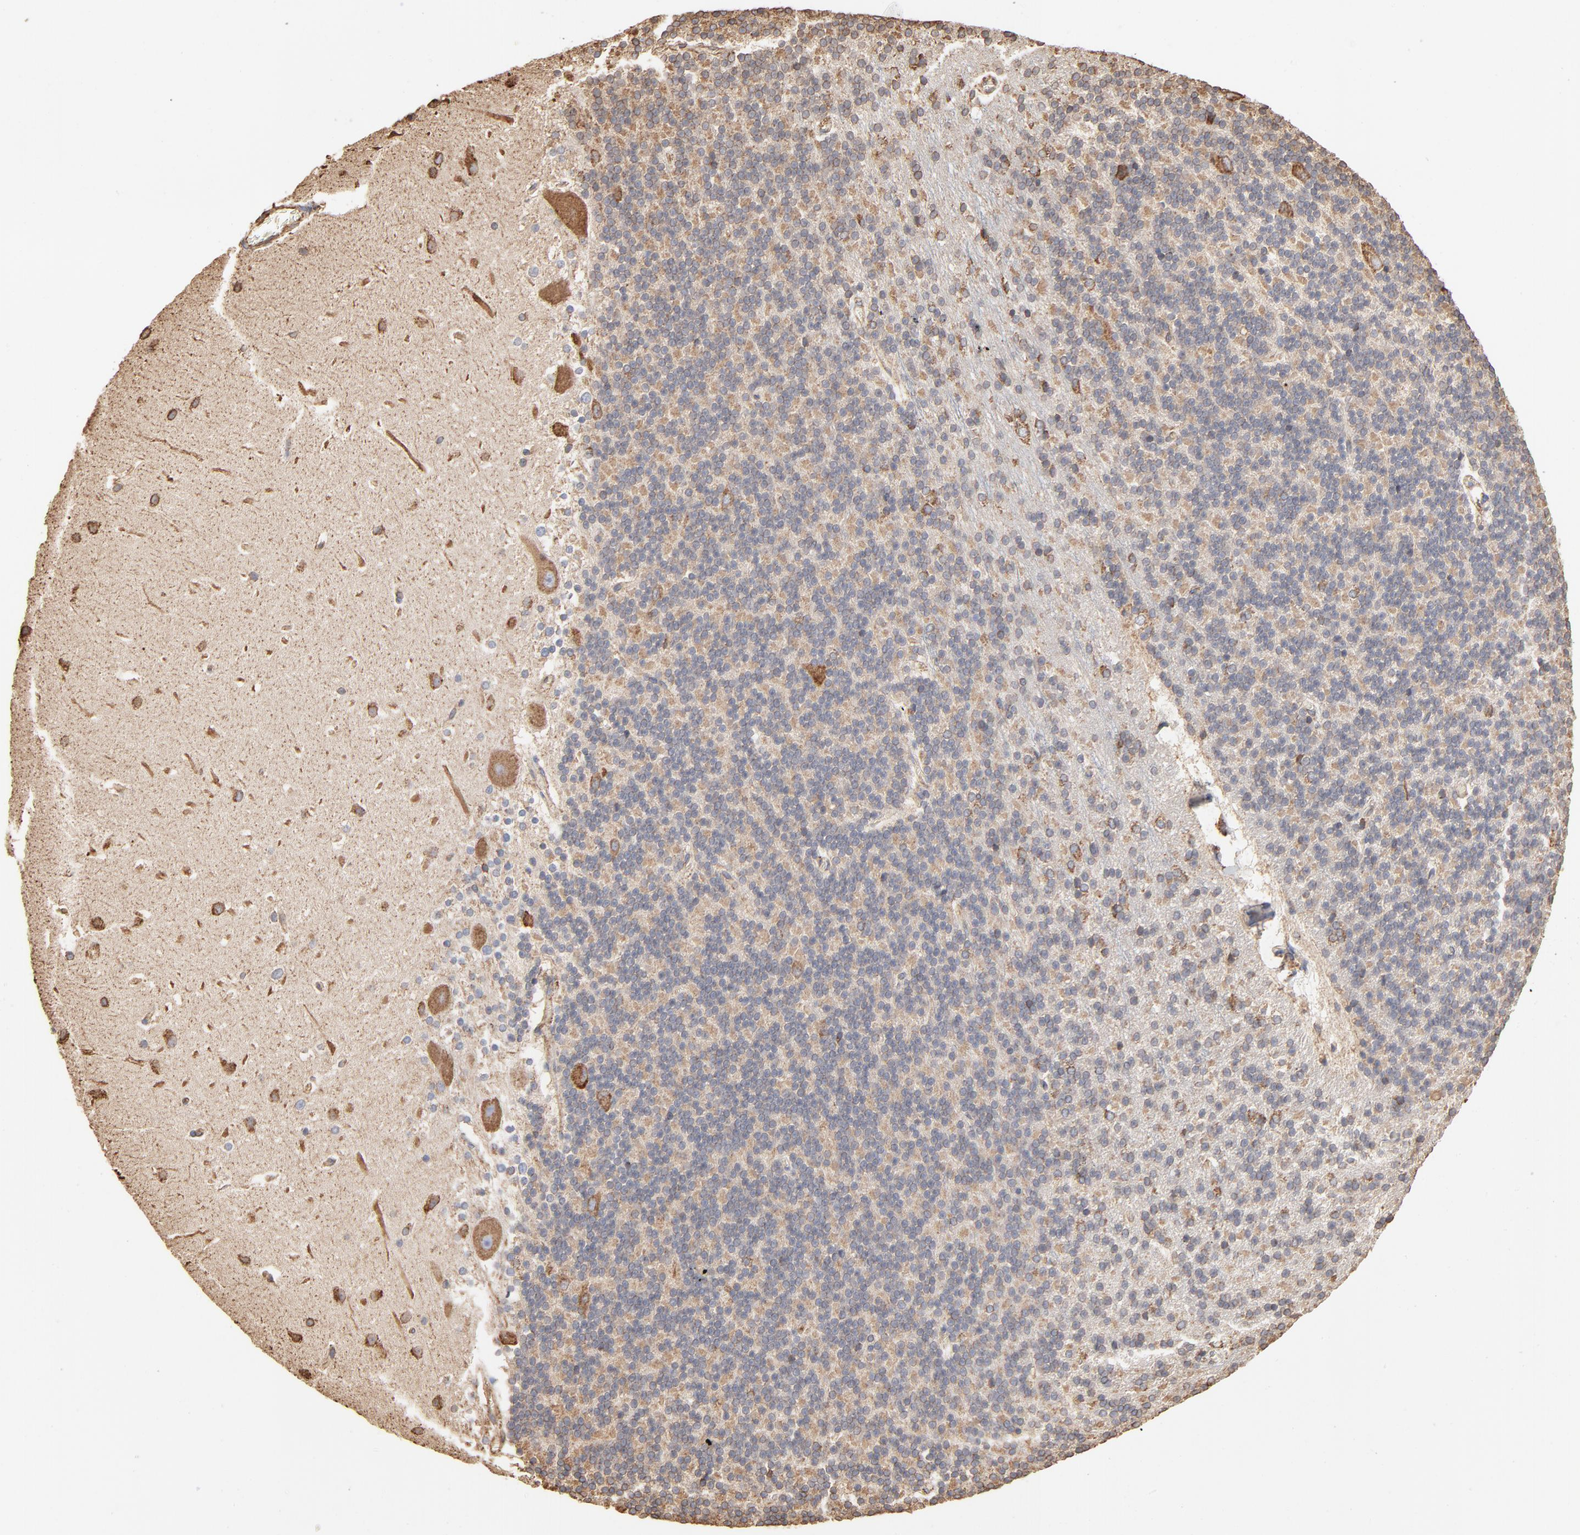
{"staining": {"intensity": "negative", "quantity": "none", "location": "none"}, "tissue": "cerebellum", "cell_type": "Cells in granular layer", "image_type": "normal", "snomed": [{"axis": "morphology", "description": "Normal tissue, NOS"}, {"axis": "topography", "description": "Cerebellum"}], "caption": "Photomicrograph shows no significant protein staining in cells in granular layer of unremarkable cerebellum. (Stains: DAB (3,3'-diaminobenzidine) immunohistochemistry with hematoxylin counter stain, Microscopy: brightfield microscopy at high magnification).", "gene": "PDIA3", "patient": {"sex": "female", "age": 19}}